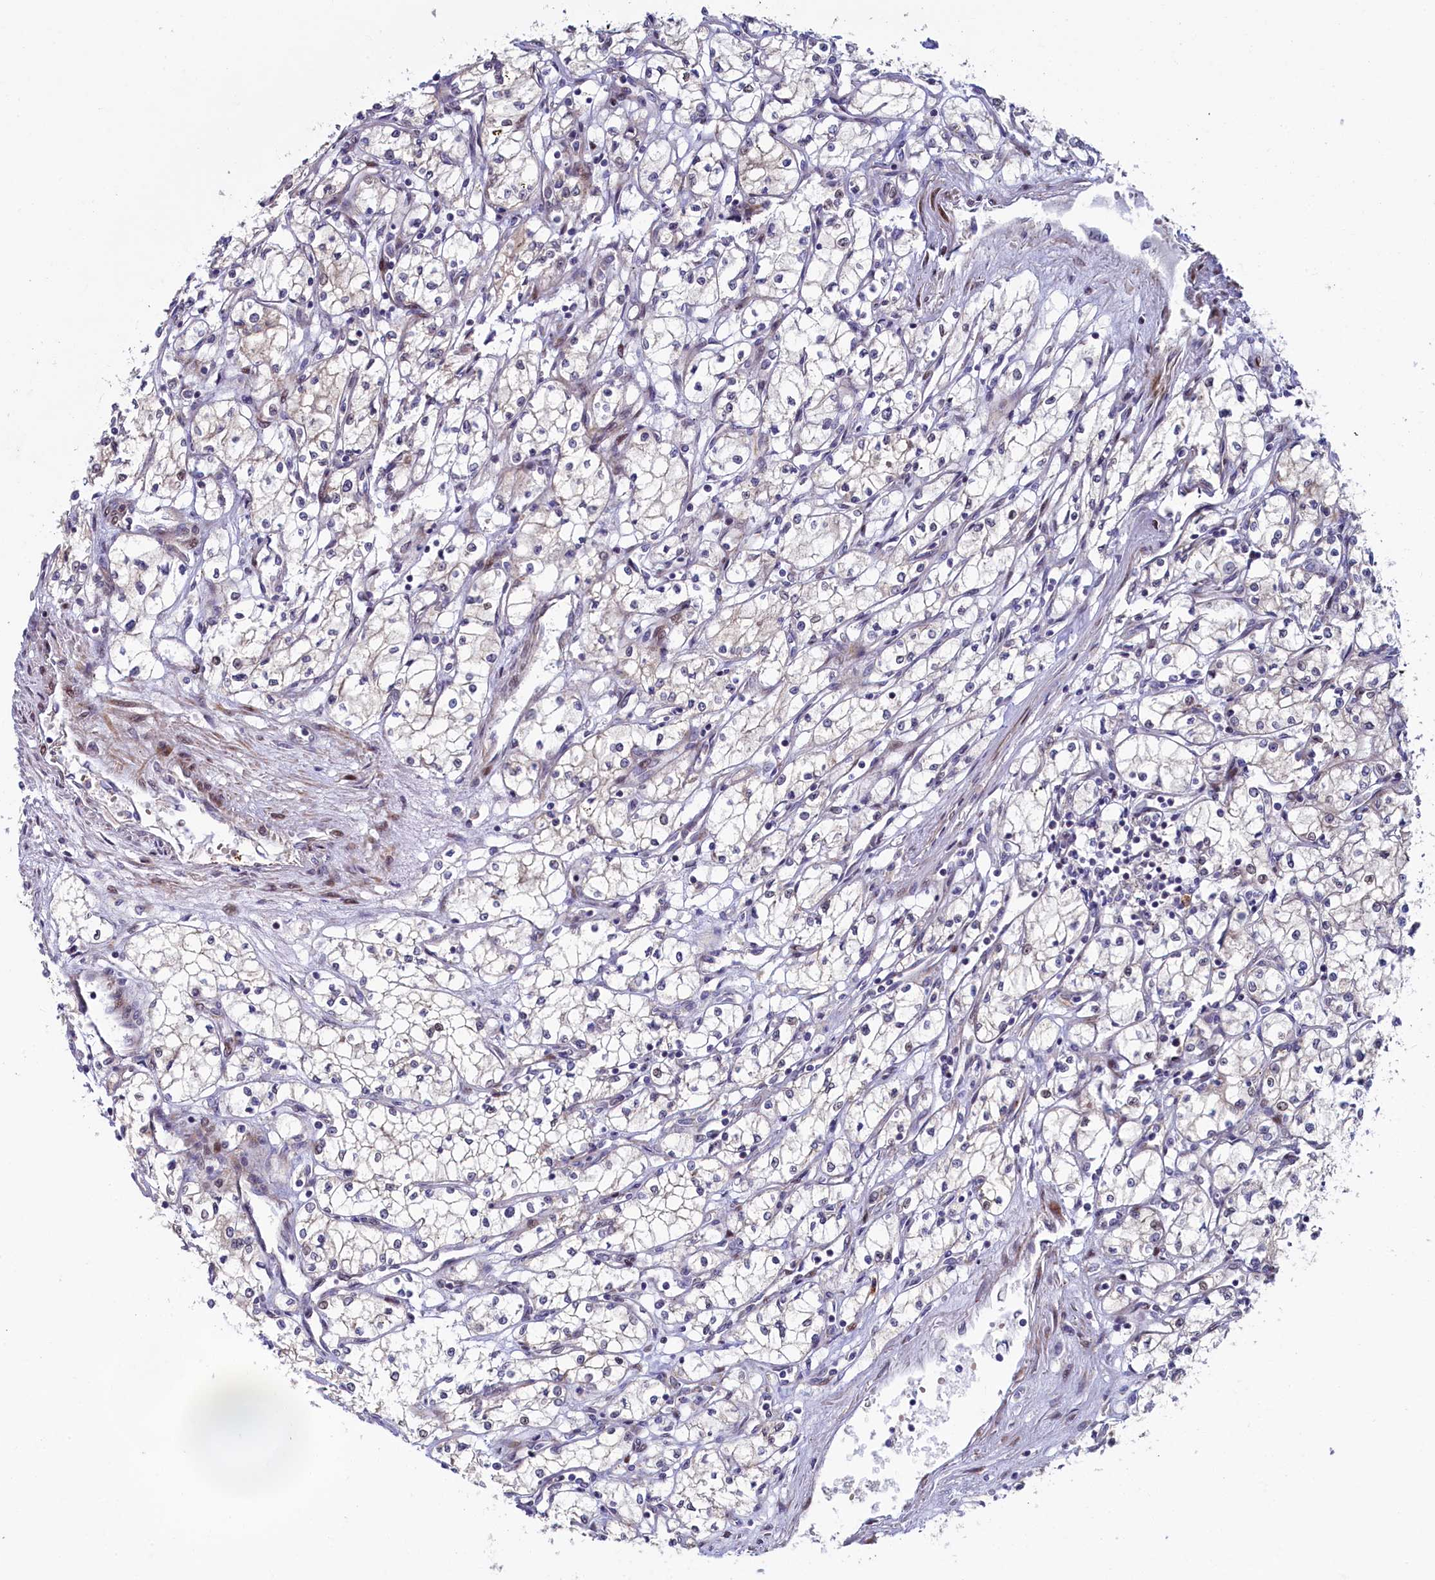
{"staining": {"intensity": "negative", "quantity": "none", "location": "none"}, "tissue": "renal cancer", "cell_type": "Tumor cells", "image_type": "cancer", "snomed": [{"axis": "morphology", "description": "Adenocarcinoma, NOS"}, {"axis": "topography", "description": "Kidney"}], "caption": "Protein analysis of renal adenocarcinoma demonstrates no significant expression in tumor cells.", "gene": "PIK3C3", "patient": {"sex": "male", "age": 59}}